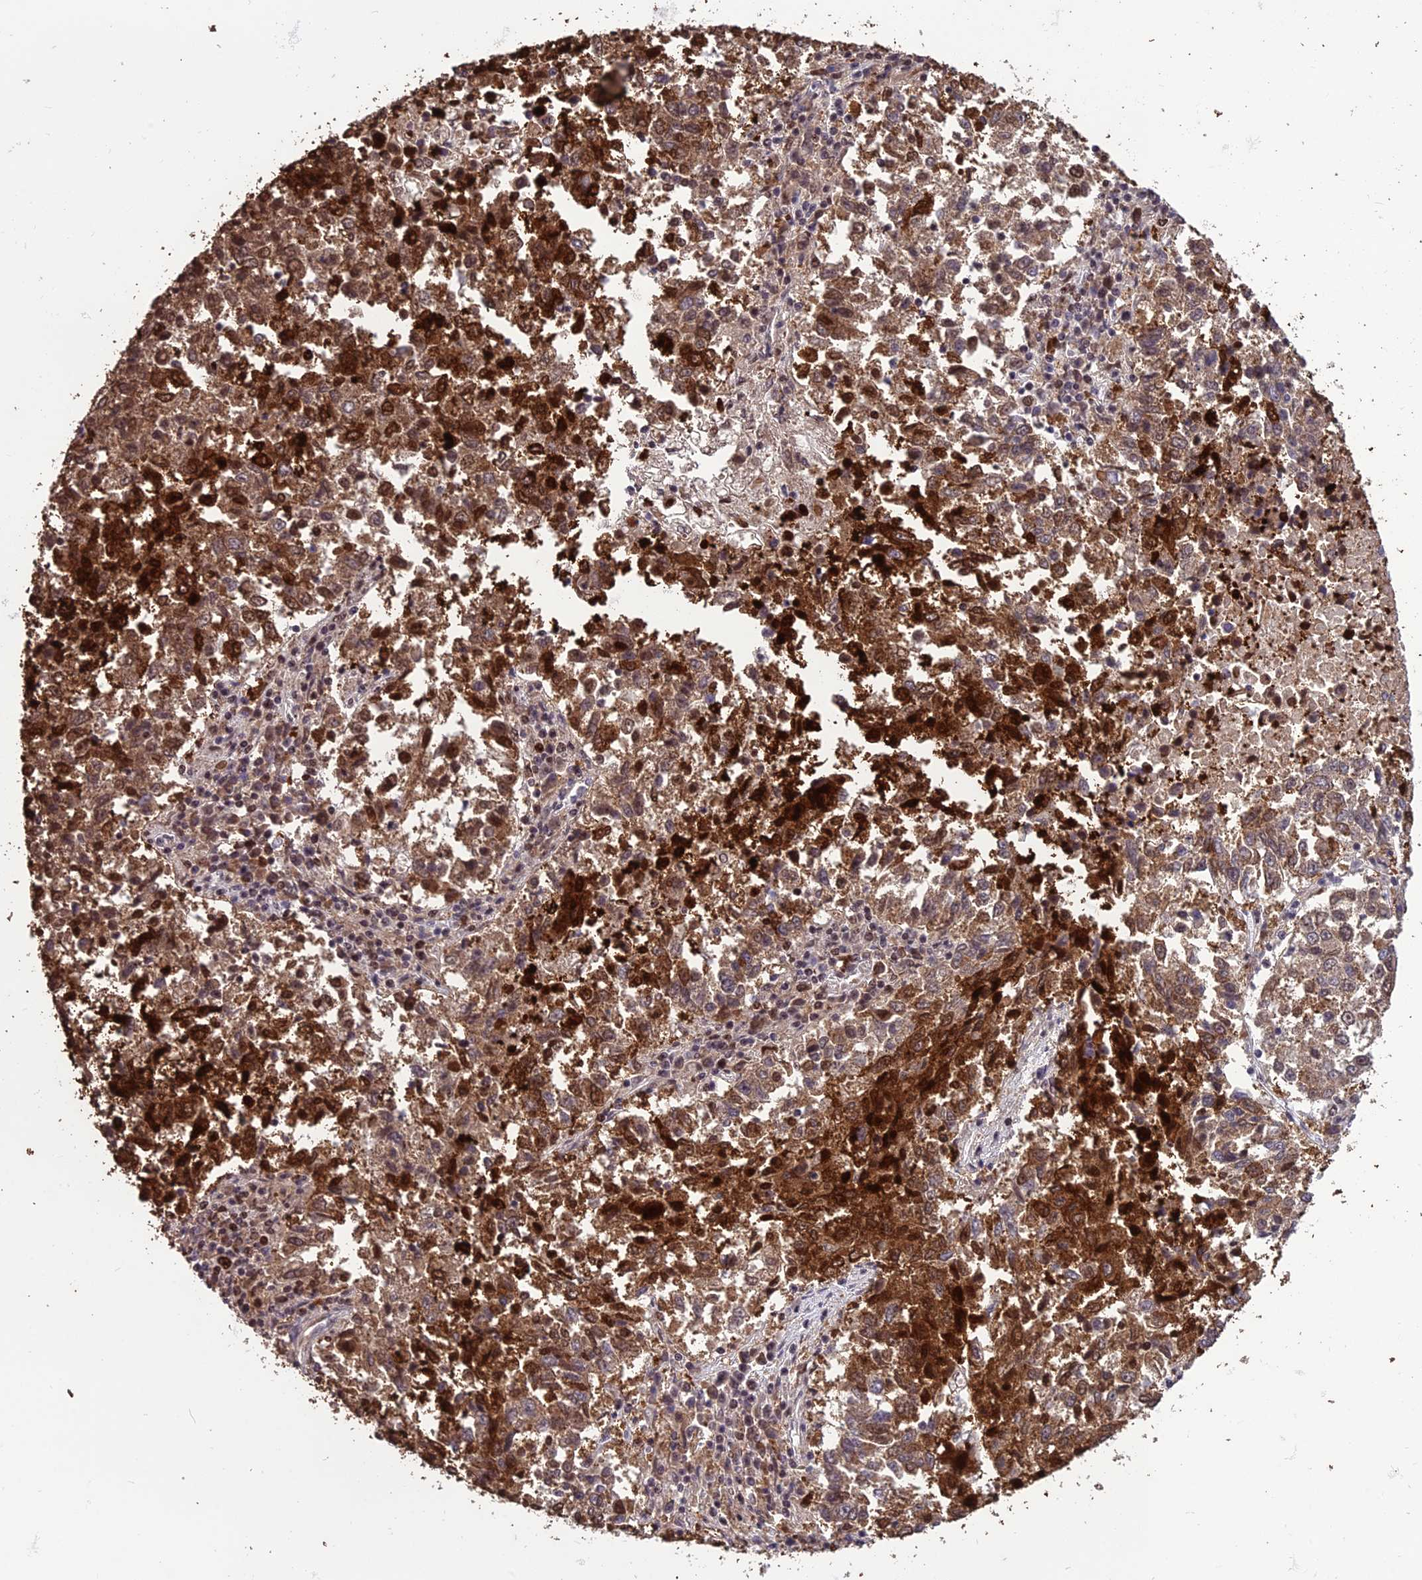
{"staining": {"intensity": "strong", "quantity": "25%-75%", "location": "cytoplasmic/membranous,nuclear"}, "tissue": "lung cancer", "cell_type": "Tumor cells", "image_type": "cancer", "snomed": [{"axis": "morphology", "description": "Squamous cell carcinoma, NOS"}, {"axis": "topography", "description": "Lung"}], "caption": "DAB immunohistochemical staining of human lung cancer shows strong cytoplasmic/membranous and nuclear protein staining in about 25%-75% of tumor cells.", "gene": "MIS12", "patient": {"sex": "male", "age": 73}}